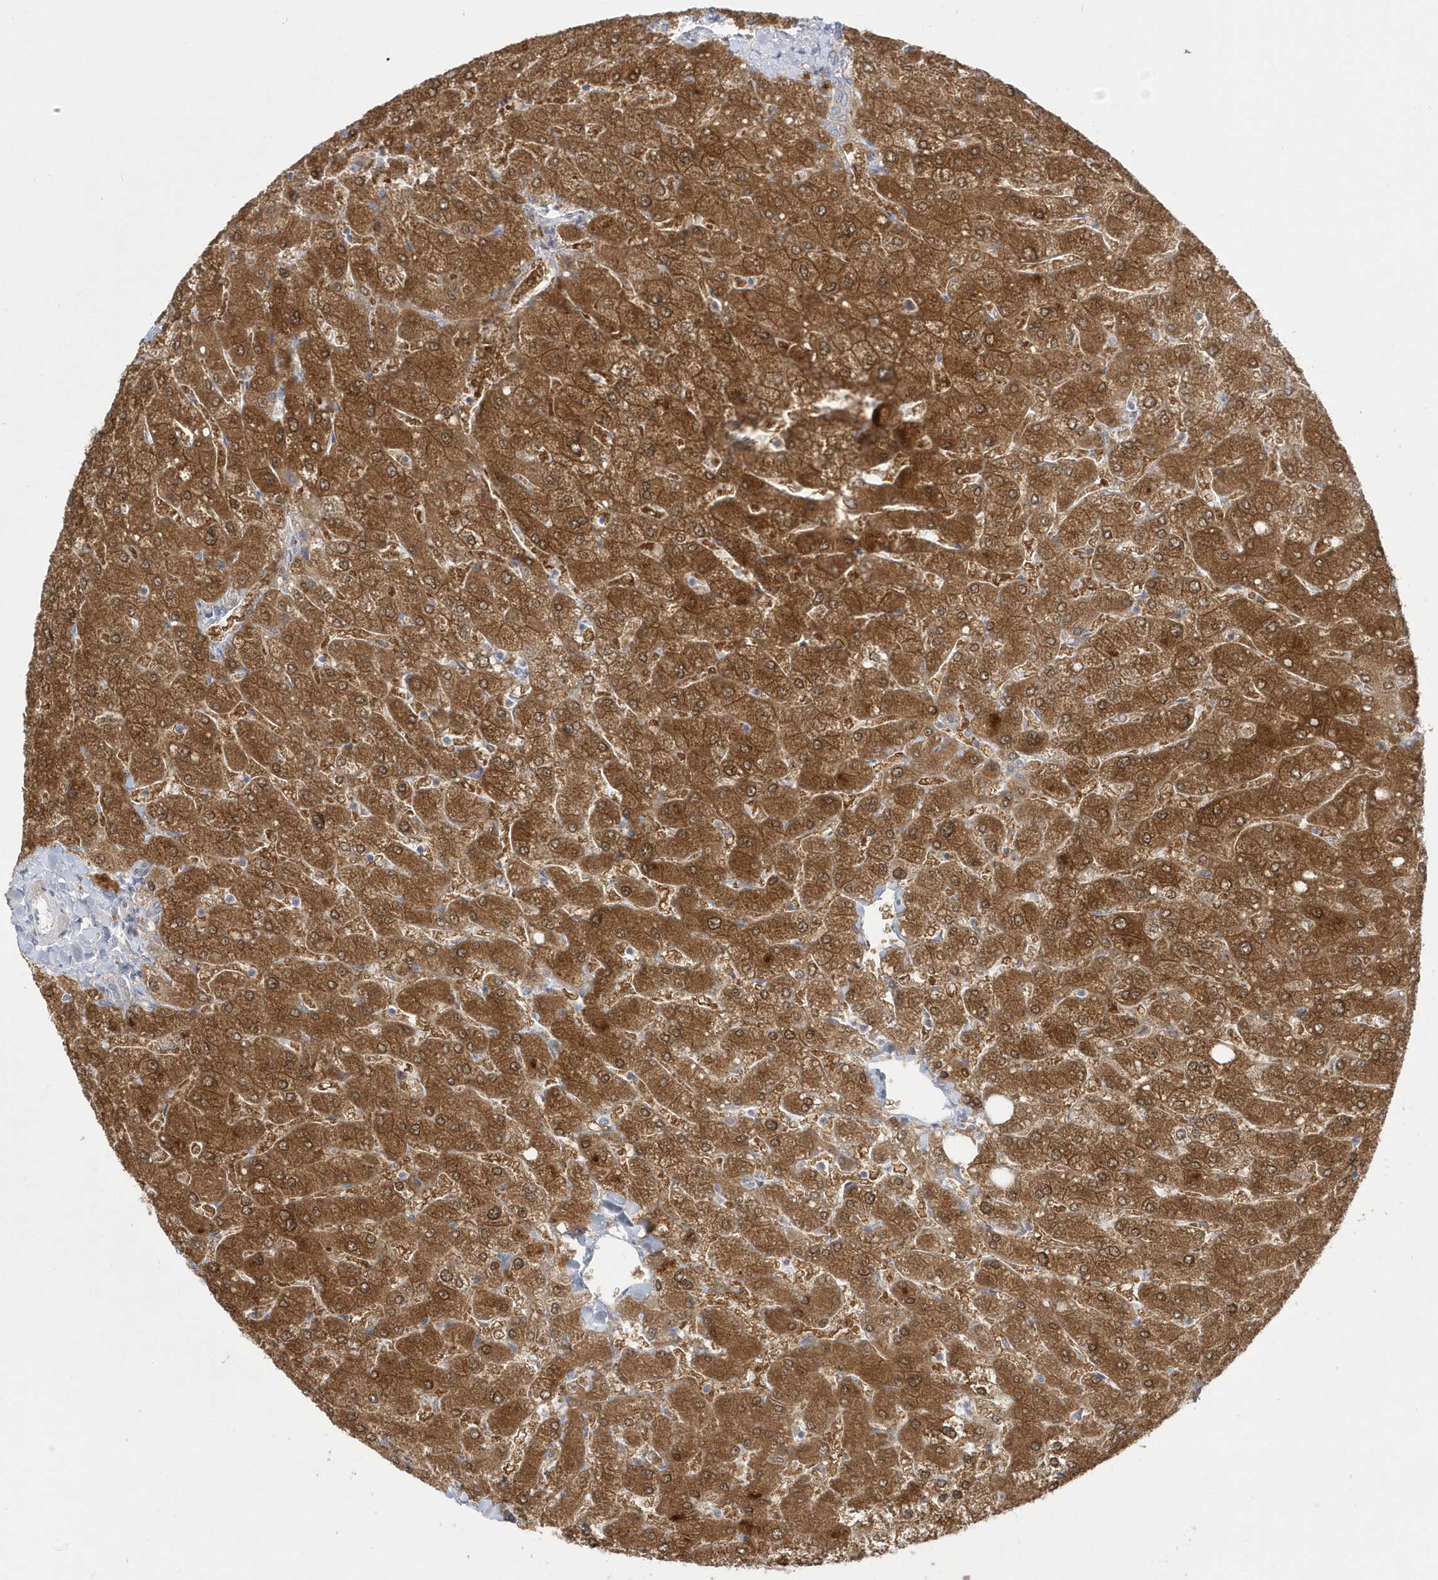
{"staining": {"intensity": "negative", "quantity": "none", "location": "none"}, "tissue": "liver", "cell_type": "Cholangiocytes", "image_type": "normal", "snomed": [{"axis": "morphology", "description": "Normal tissue, NOS"}, {"axis": "topography", "description": "Liver"}], "caption": "This is an IHC photomicrograph of unremarkable human liver. There is no staining in cholangiocytes.", "gene": "PCBD1", "patient": {"sex": "male", "age": 55}}